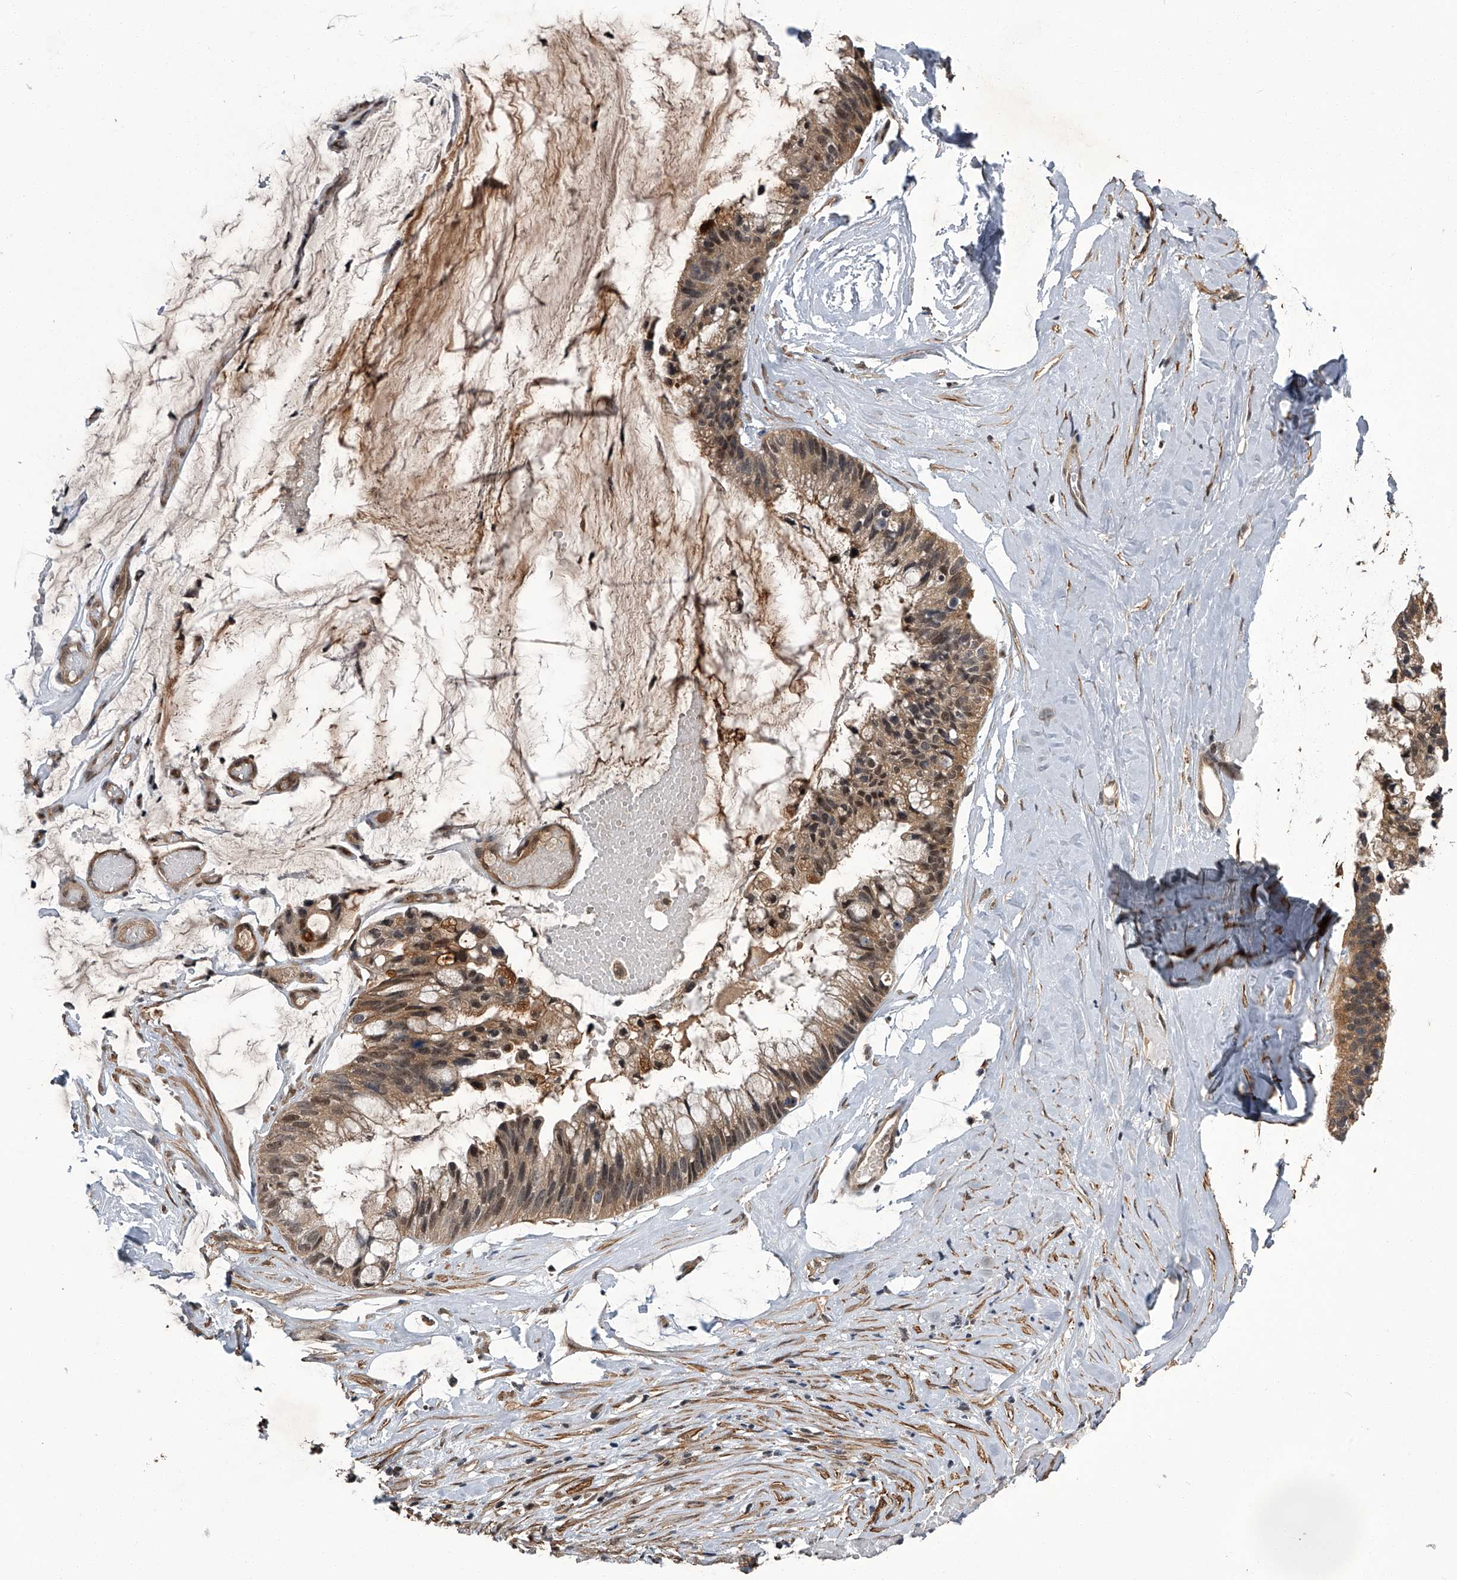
{"staining": {"intensity": "moderate", "quantity": ">75%", "location": "cytoplasmic/membranous"}, "tissue": "ovarian cancer", "cell_type": "Tumor cells", "image_type": "cancer", "snomed": [{"axis": "morphology", "description": "Cystadenocarcinoma, mucinous, NOS"}, {"axis": "topography", "description": "Ovary"}], "caption": "Moderate cytoplasmic/membranous staining is present in approximately >75% of tumor cells in ovarian mucinous cystadenocarcinoma.", "gene": "SLC12A8", "patient": {"sex": "female", "age": 39}}